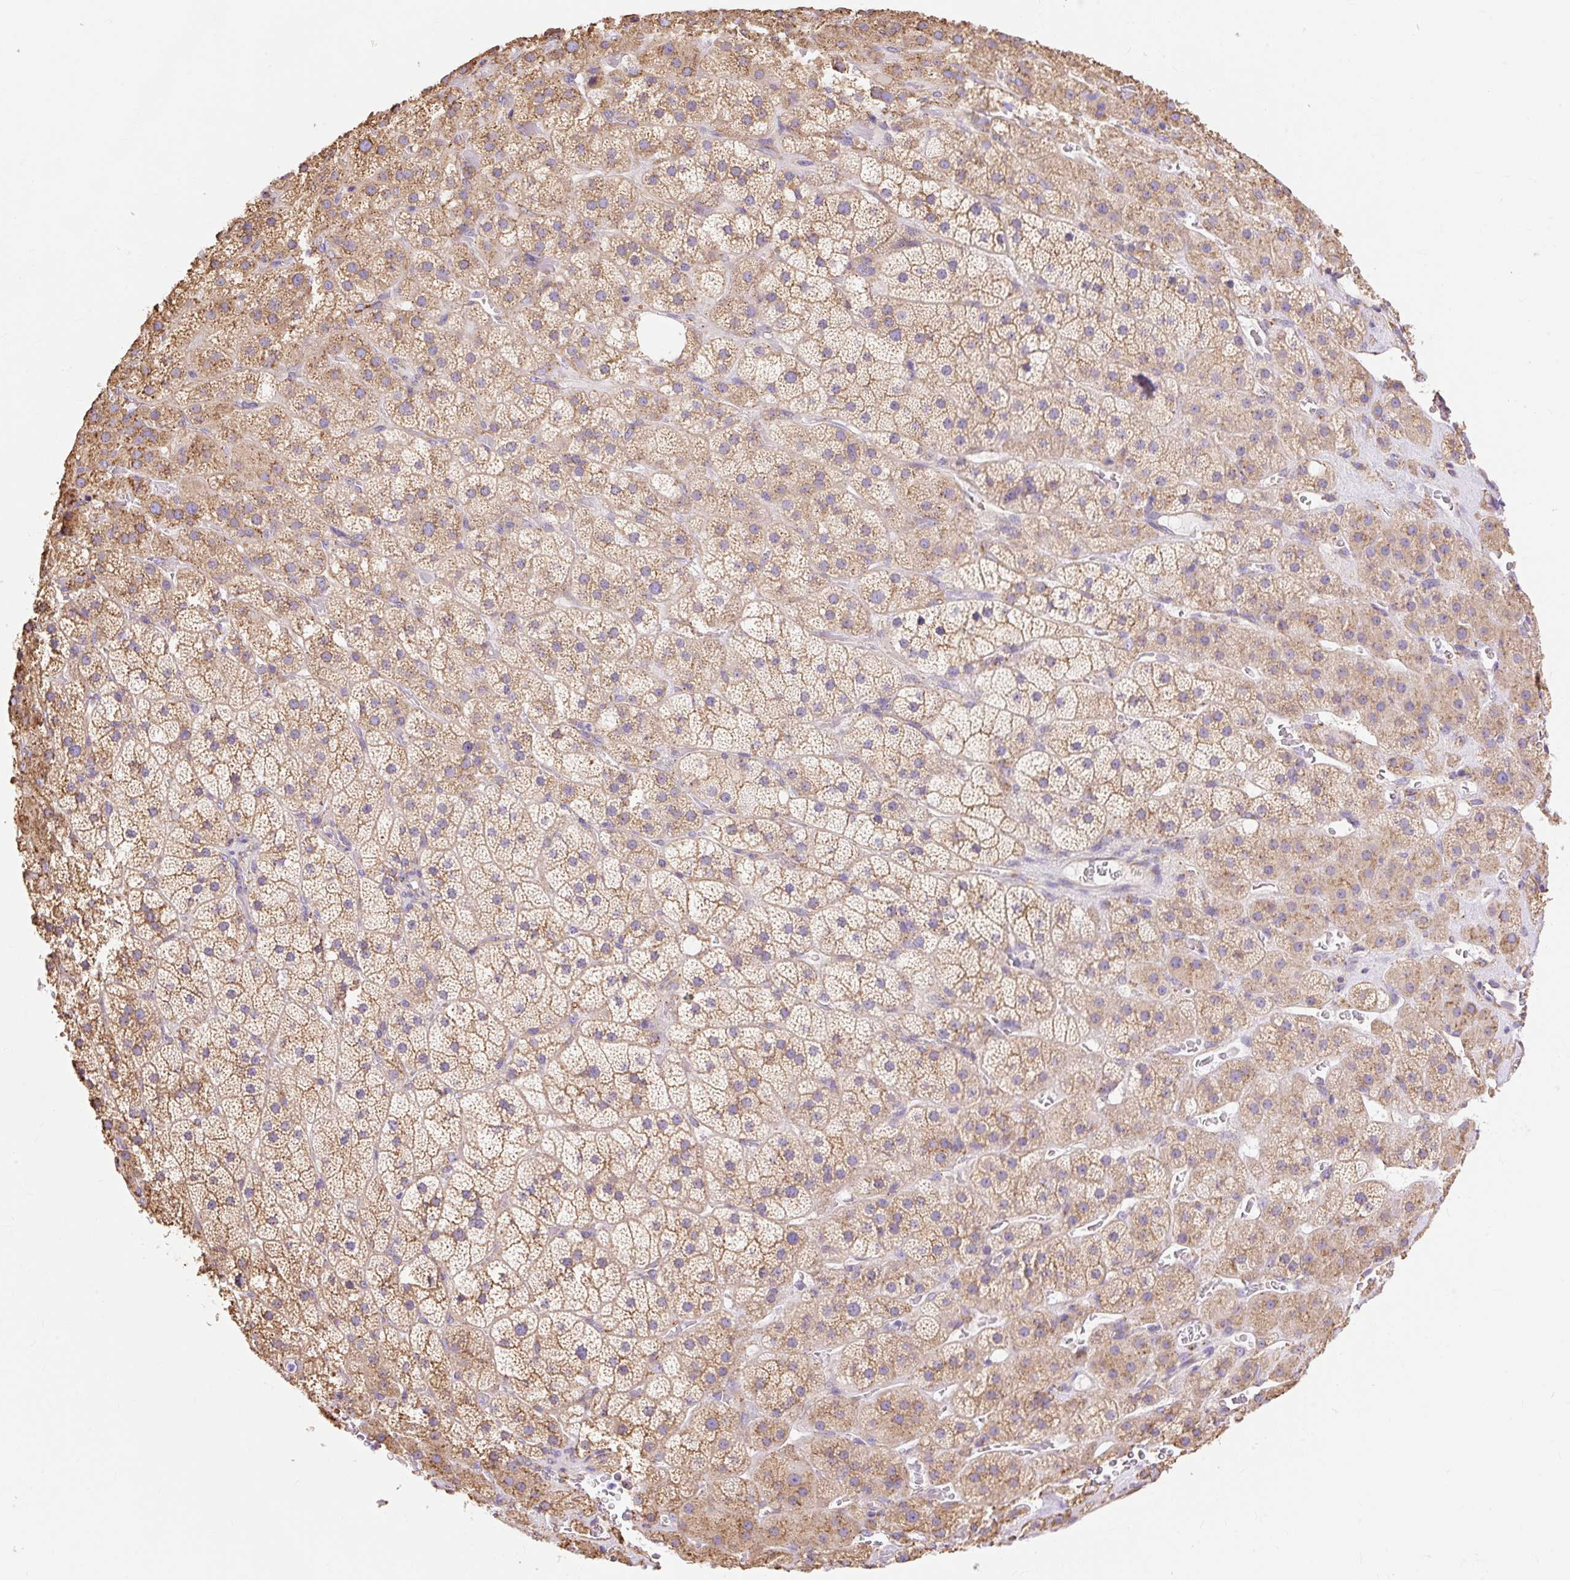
{"staining": {"intensity": "moderate", "quantity": ">75%", "location": "cytoplasmic/membranous"}, "tissue": "adrenal gland", "cell_type": "Glandular cells", "image_type": "normal", "snomed": [{"axis": "morphology", "description": "Normal tissue, NOS"}, {"axis": "topography", "description": "Adrenal gland"}], "caption": "Adrenal gland was stained to show a protein in brown. There is medium levels of moderate cytoplasmic/membranous positivity in approximately >75% of glandular cells. The staining was performed using DAB to visualize the protein expression in brown, while the nuclei were stained in blue with hematoxylin (Magnification: 20x).", "gene": "ENSG00000260836", "patient": {"sex": "male", "age": 57}}